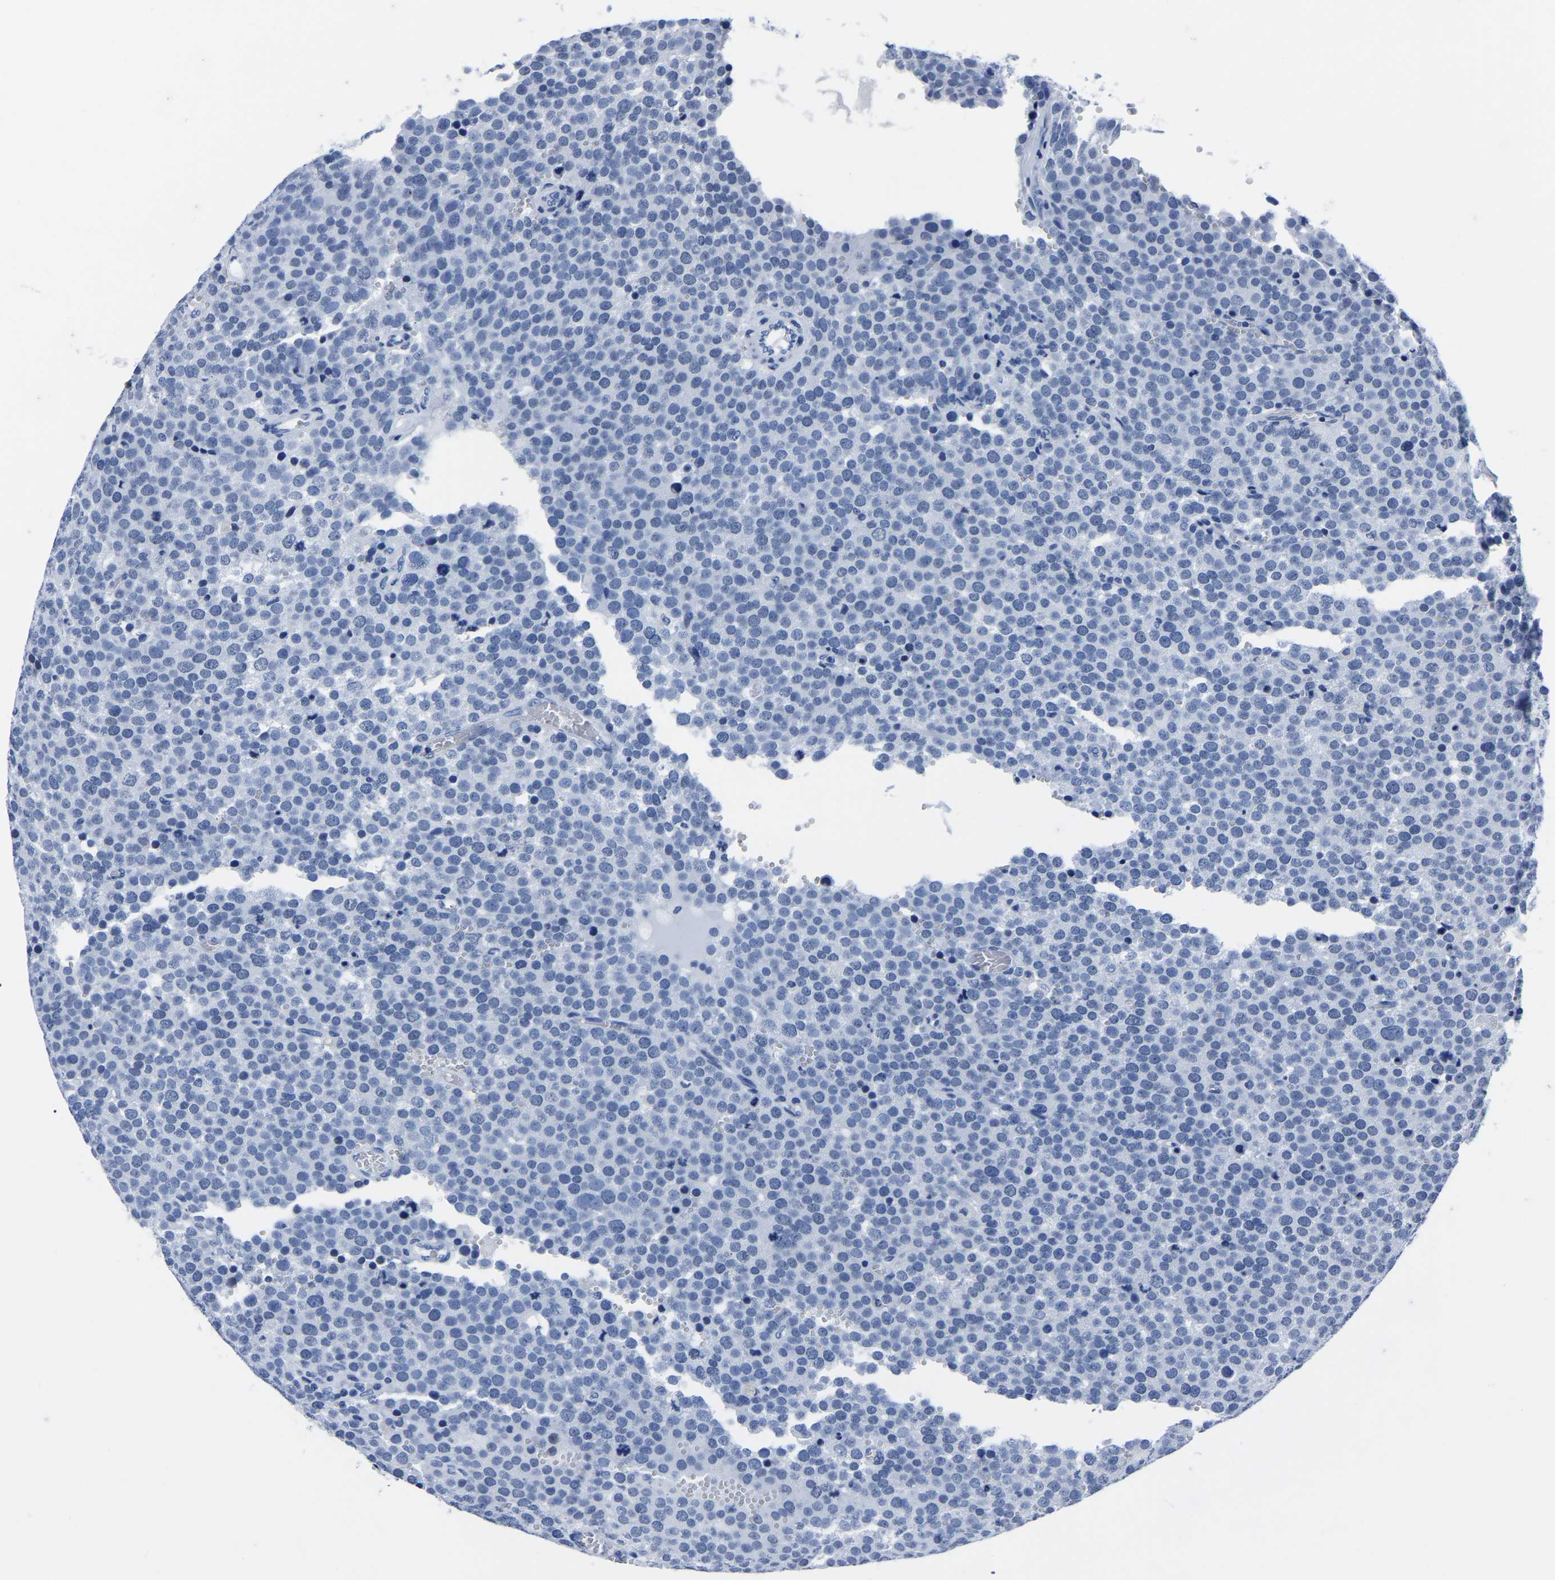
{"staining": {"intensity": "negative", "quantity": "none", "location": "none"}, "tissue": "testis cancer", "cell_type": "Tumor cells", "image_type": "cancer", "snomed": [{"axis": "morphology", "description": "Normal tissue, NOS"}, {"axis": "morphology", "description": "Seminoma, NOS"}, {"axis": "topography", "description": "Testis"}], "caption": "Tumor cells show no significant protein staining in testis cancer. (DAB (3,3'-diaminobenzidine) IHC visualized using brightfield microscopy, high magnification).", "gene": "IMPG2", "patient": {"sex": "male", "age": 71}}